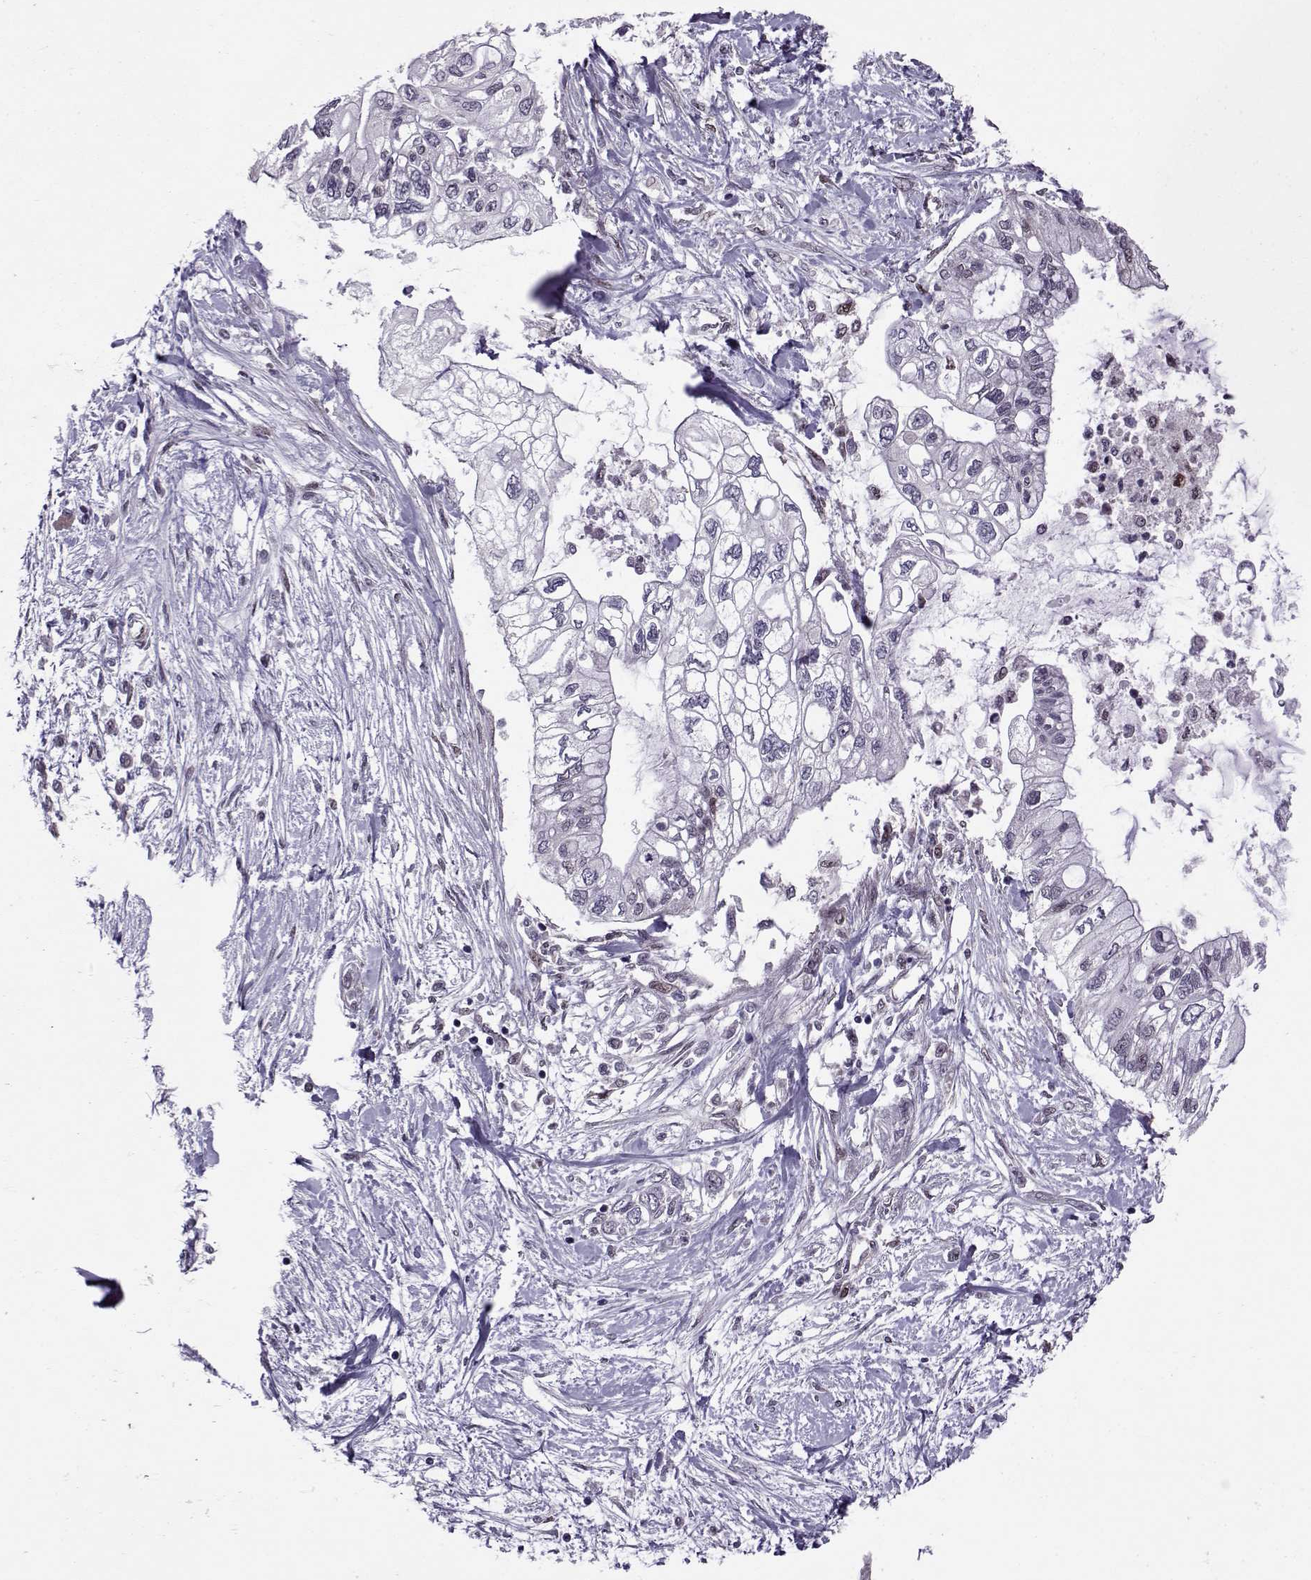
{"staining": {"intensity": "negative", "quantity": "none", "location": "none"}, "tissue": "pancreatic cancer", "cell_type": "Tumor cells", "image_type": "cancer", "snomed": [{"axis": "morphology", "description": "Adenocarcinoma, NOS"}, {"axis": "topography", "description": "Pancreas"}], "caption": "This is an immunohistochemistry (IHC) micrograph of pancreatic adenocarcinoma. There is no staining in tumor cells.", "gene": "CDK4", "patient": {"sex": "female", "age": 77}}